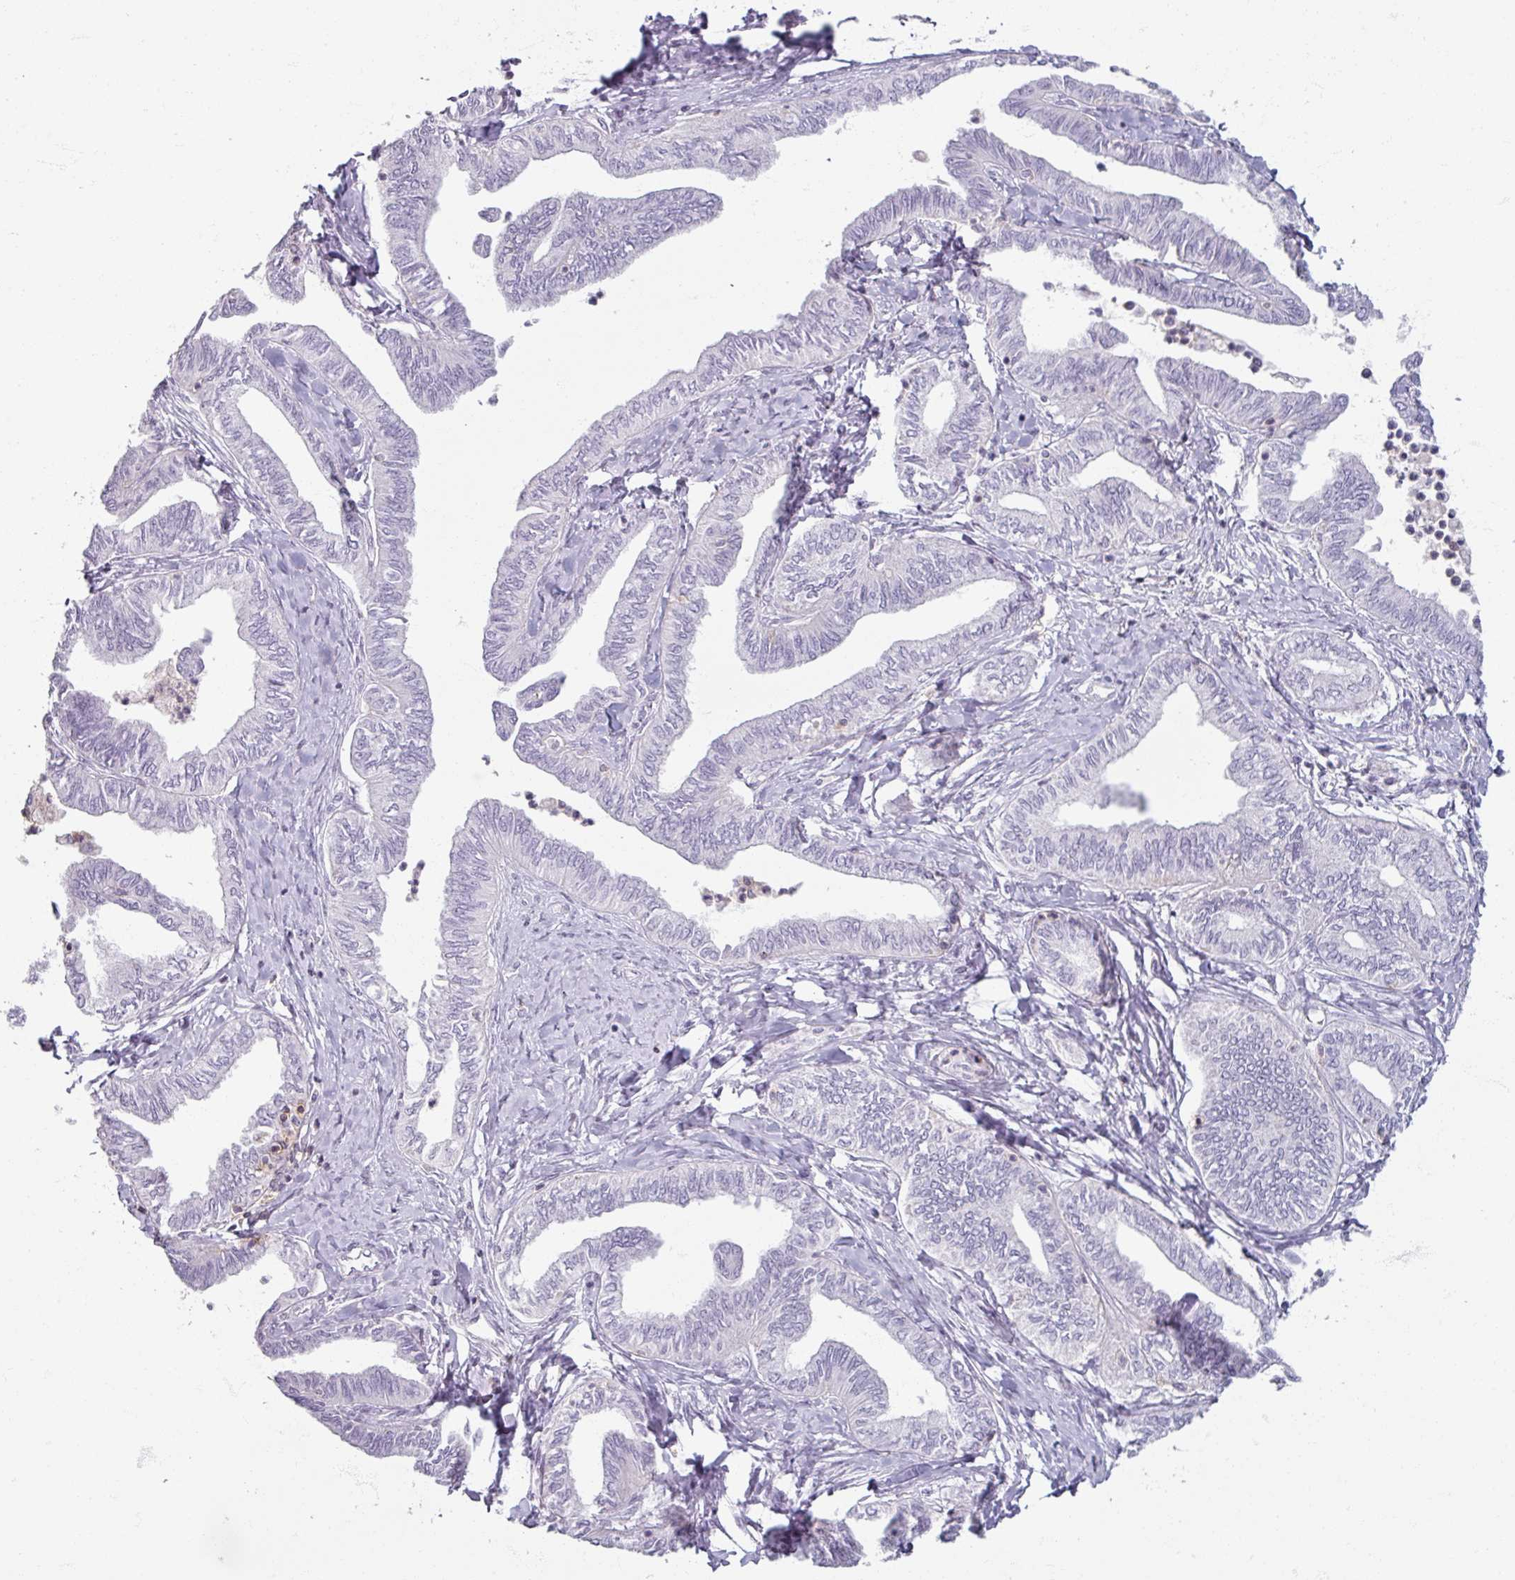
{"staining": {"intensity": "negative", "quantity": "none", "location": "none"}, "tissue": "ovarian cancer", "cell_type": "Tumor cells", "image_type": "cancer", "snomed": [{"axis": "morphology", "description": "Carcinoma, endometroid"}, {"axis": "topography", "description": "Ovary"}], "caption": "There is no significant expression in tumor cells of ovarian cancer.", "gene": "PTPRC", "patient": {"sex": "female", "age": 70}}